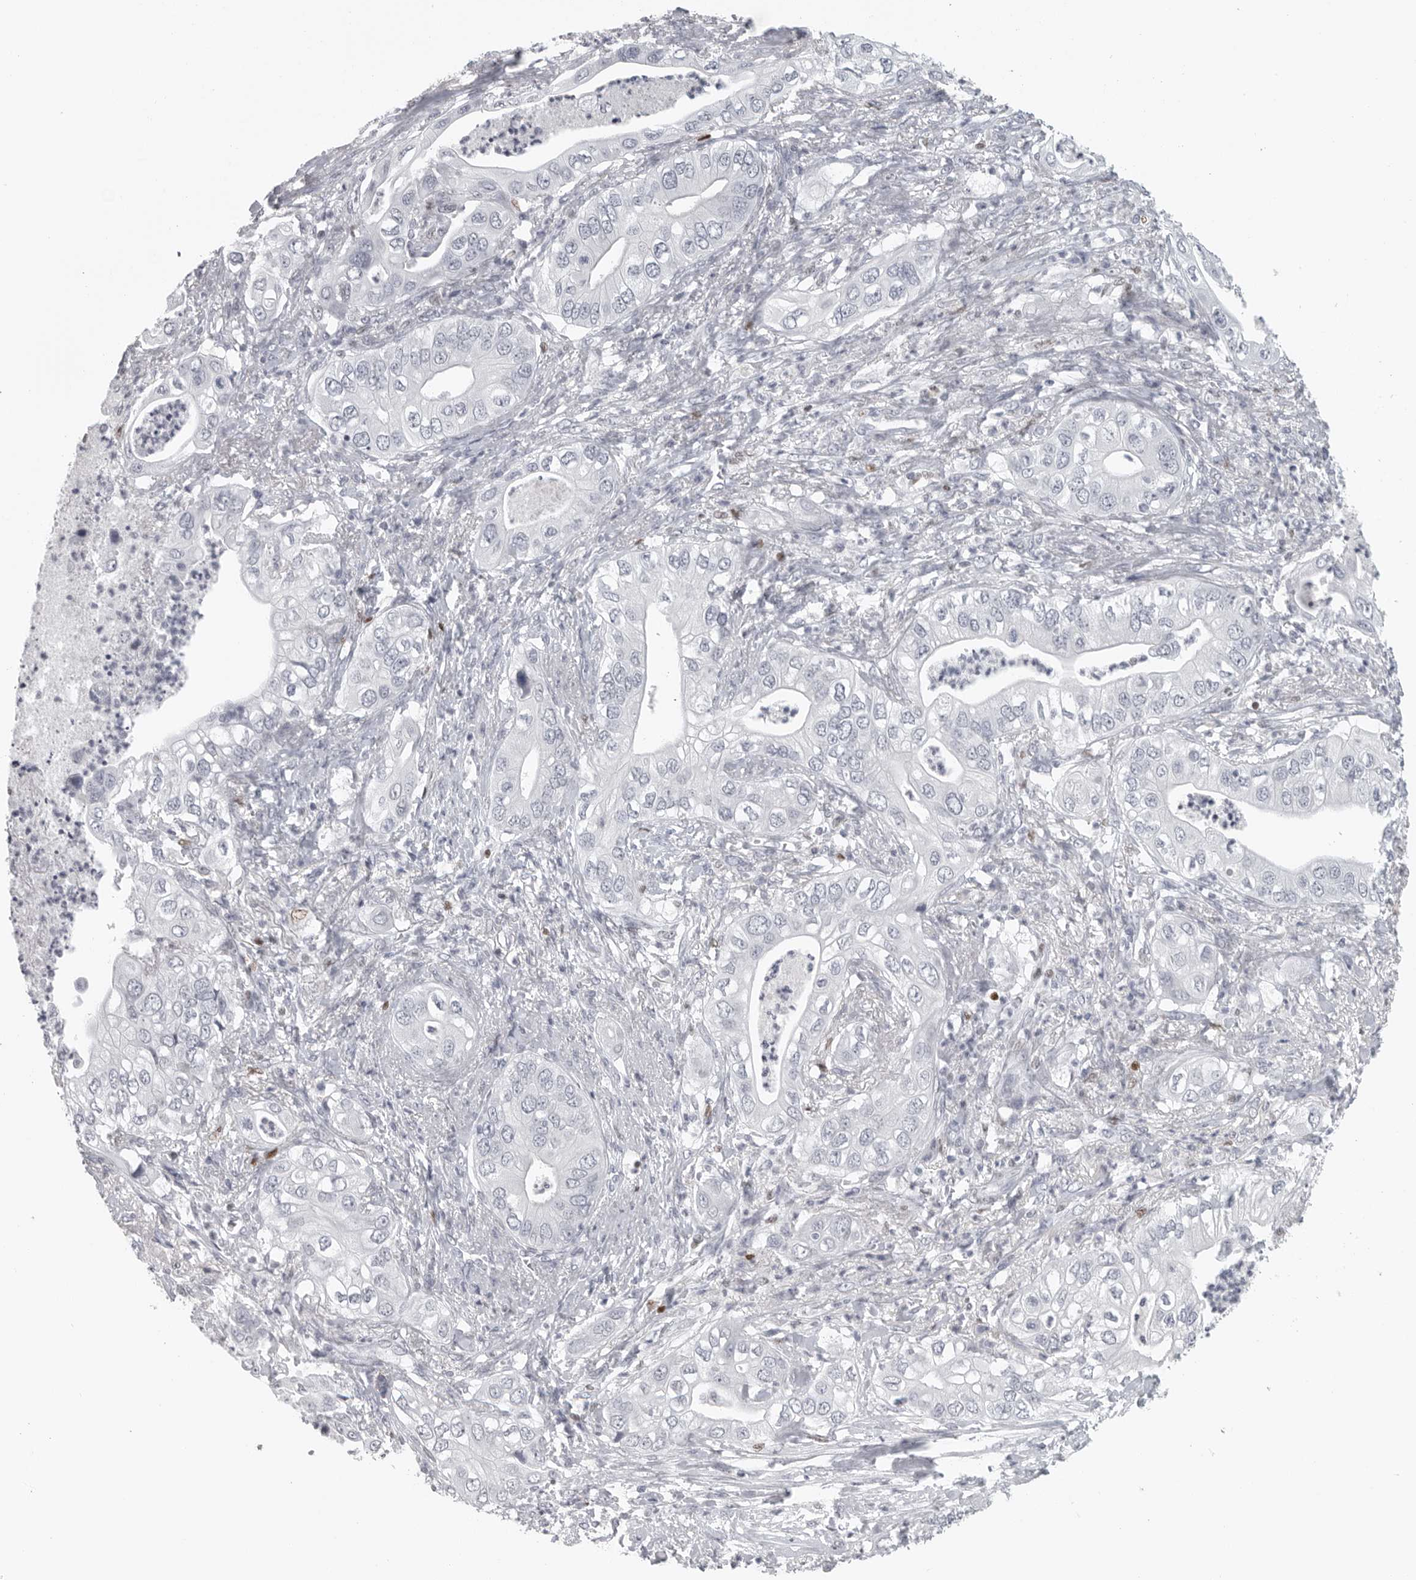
{"staining": {"intensity": "negative", "quantity": "none", "location": "none"}, "tissue": "pancreatic cancer", "cell_type": "Tumor cells", "image_type": "cancer", "snomed": [{"axis": "morphology", "description": "Adenocarcinoma, NOS"}, {"axis": "topography", "description": "Pancreas"}], "caption": "High magnification brightfield microscopy of pancreatic cancer (adenocarcinoma) stained with DAB (3,3'-diaminobenzidine) (brown) and counterstained with hematoxylin (blue): tumor cells show no significant expression.", "gene": "SATB2", "patient": {"sex": "female", "age": 78}}